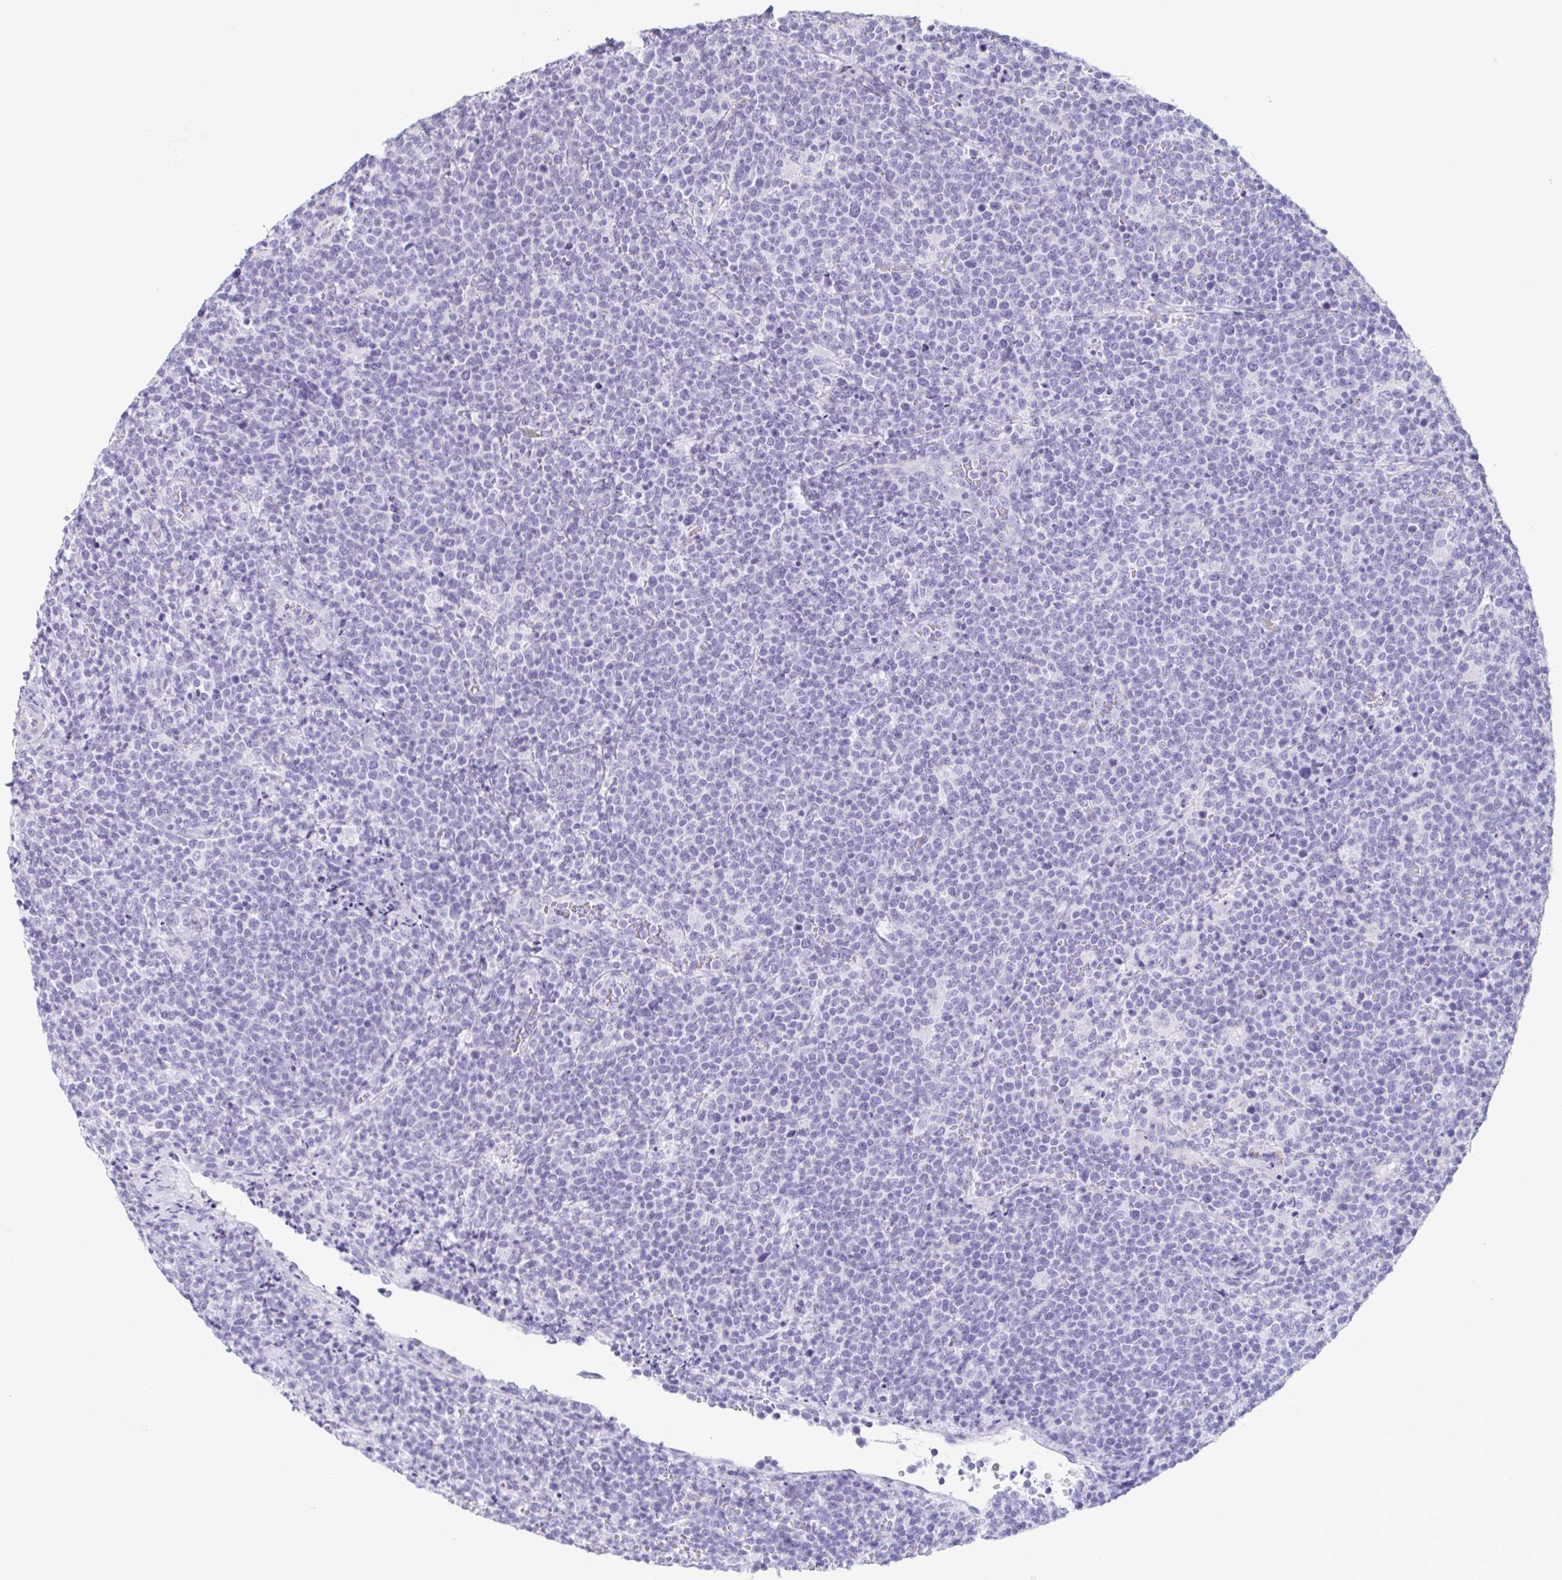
{"staining": {"intensity": "negative", "quantity": "none", "location": "none"}, "tissue": "lymphoma", "cell_type": "Tumor cells", "image_type": "cancer", "snomed": [{"axis": "morphology", "description": "Malignant lymphoma, non-Hodgkin's type, High grade"}, {"axis": "topography", "description": "Lymph node"}], "caption": "IHC histopathology image of neoplastic tissue: lymphoma stained with DAB exhibits no significant protein staining in tumor cells. The staining was performed using DAB (3,3'-diaminobenzidine) to visualize the protein expression in brown, while the nuclei were stained in blue with hematoxylin (Magnification: 20x).", "gene": "PRR4", "patient": {"sex": "male", "age": 61}}